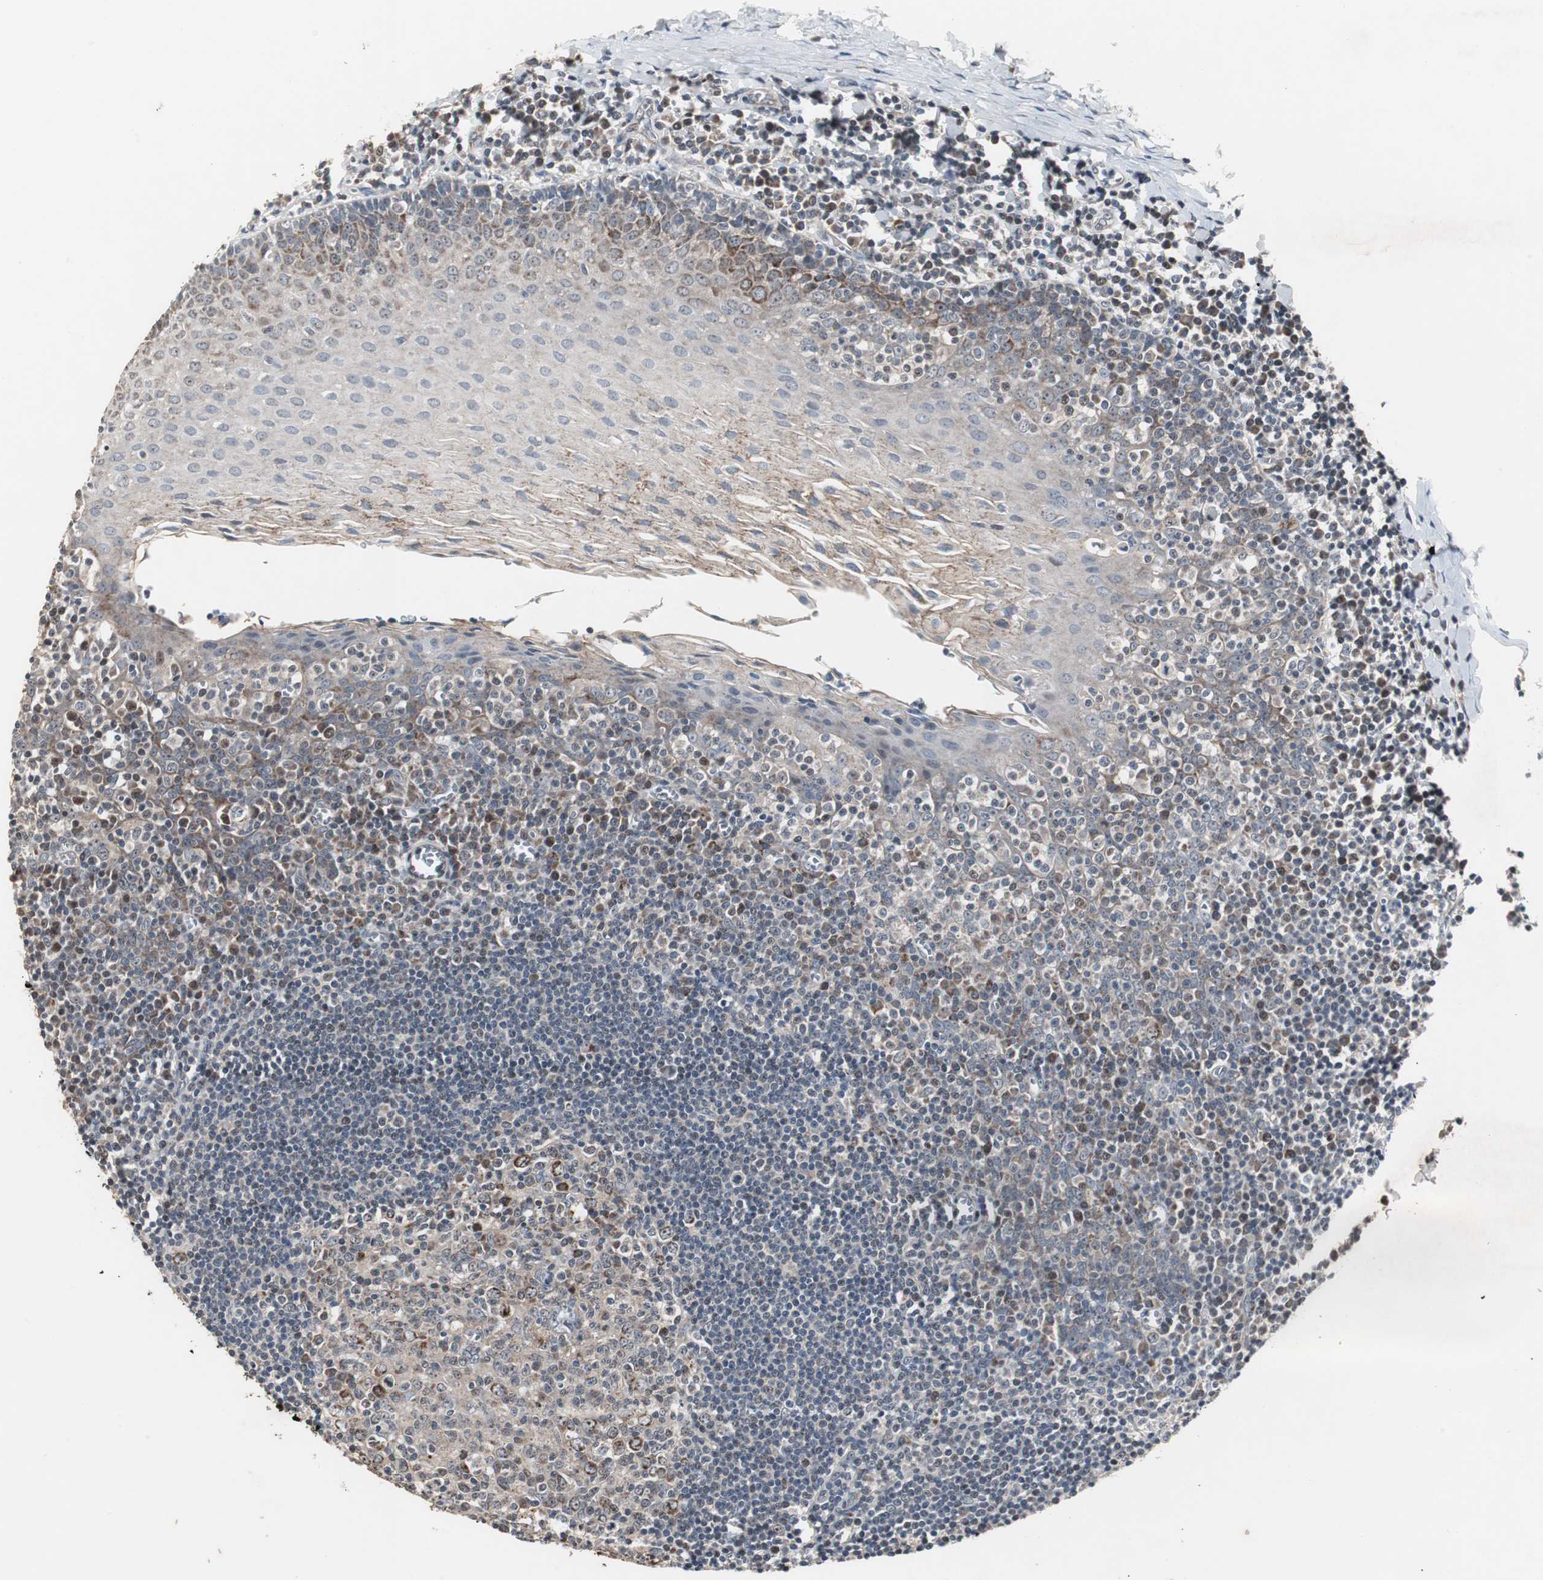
{"staining": {"intensity": "weak", "quantity": "25%-75%", "location": "cytoplasmic/membranous"}, "tissue": "oral mucosa", "cell_type": "Squamous epithelial cells", "image_type": "normal", "snomed": [{"axis": "morphology", "description": "Normal tissue, NOS"}, {"axis": "topography", "description": "Oral tissue"}], "caption": "Human oral mucosa stained for a protein (brown) demonstrates weak cytoplasmic/membranous positive staining in approximately 25%-75% of squamous epithelial cells.", "gene": "MRPL40", "patient": {"sex": "male", "age": 20}}